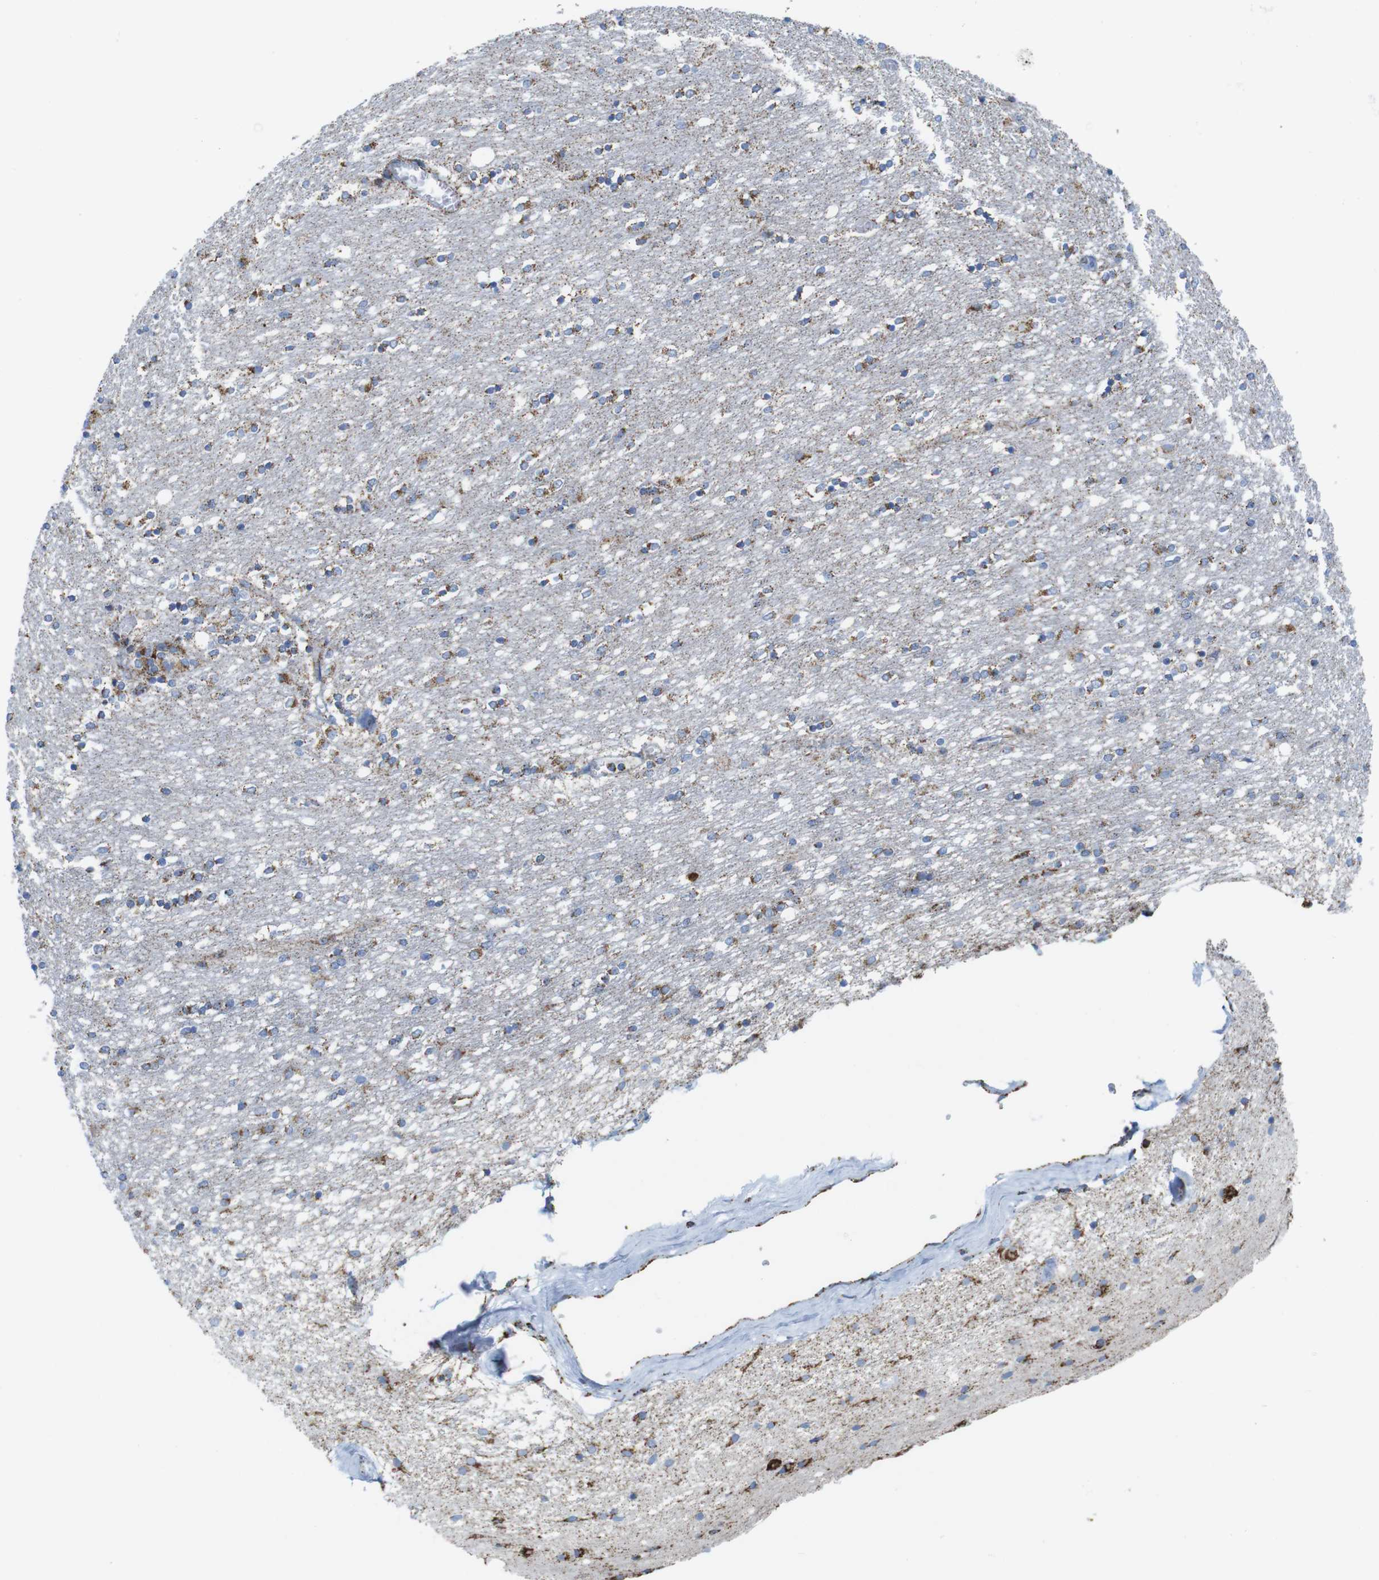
{"staining": {"intensity": "moderate", "quantity": "25%-75%", "location": "cytoplasmic/membranous"}, "tissue": "caudate", "cell_type": "Glial cells", "image_type": "normal", "snomed": [{"axis": "morphology", "description": "Normal tissue, NOS"}, {"axis": "topography", "description": "Lateral ventricle wall"}], "caption": "The image shows staining of benign caudate, revealing moderate cytoplasmic/membranous protein expression (brown color) within glial cells. The staining was performed using DAB (3,3'-diaminobenzidine) to visualize the protein expression in brown, while the nuclei were stained in blue with hematoxylin (Magnification: 20x).", "gene": "ATP5PO", "patient": {"sex": "female", "age": 54}}